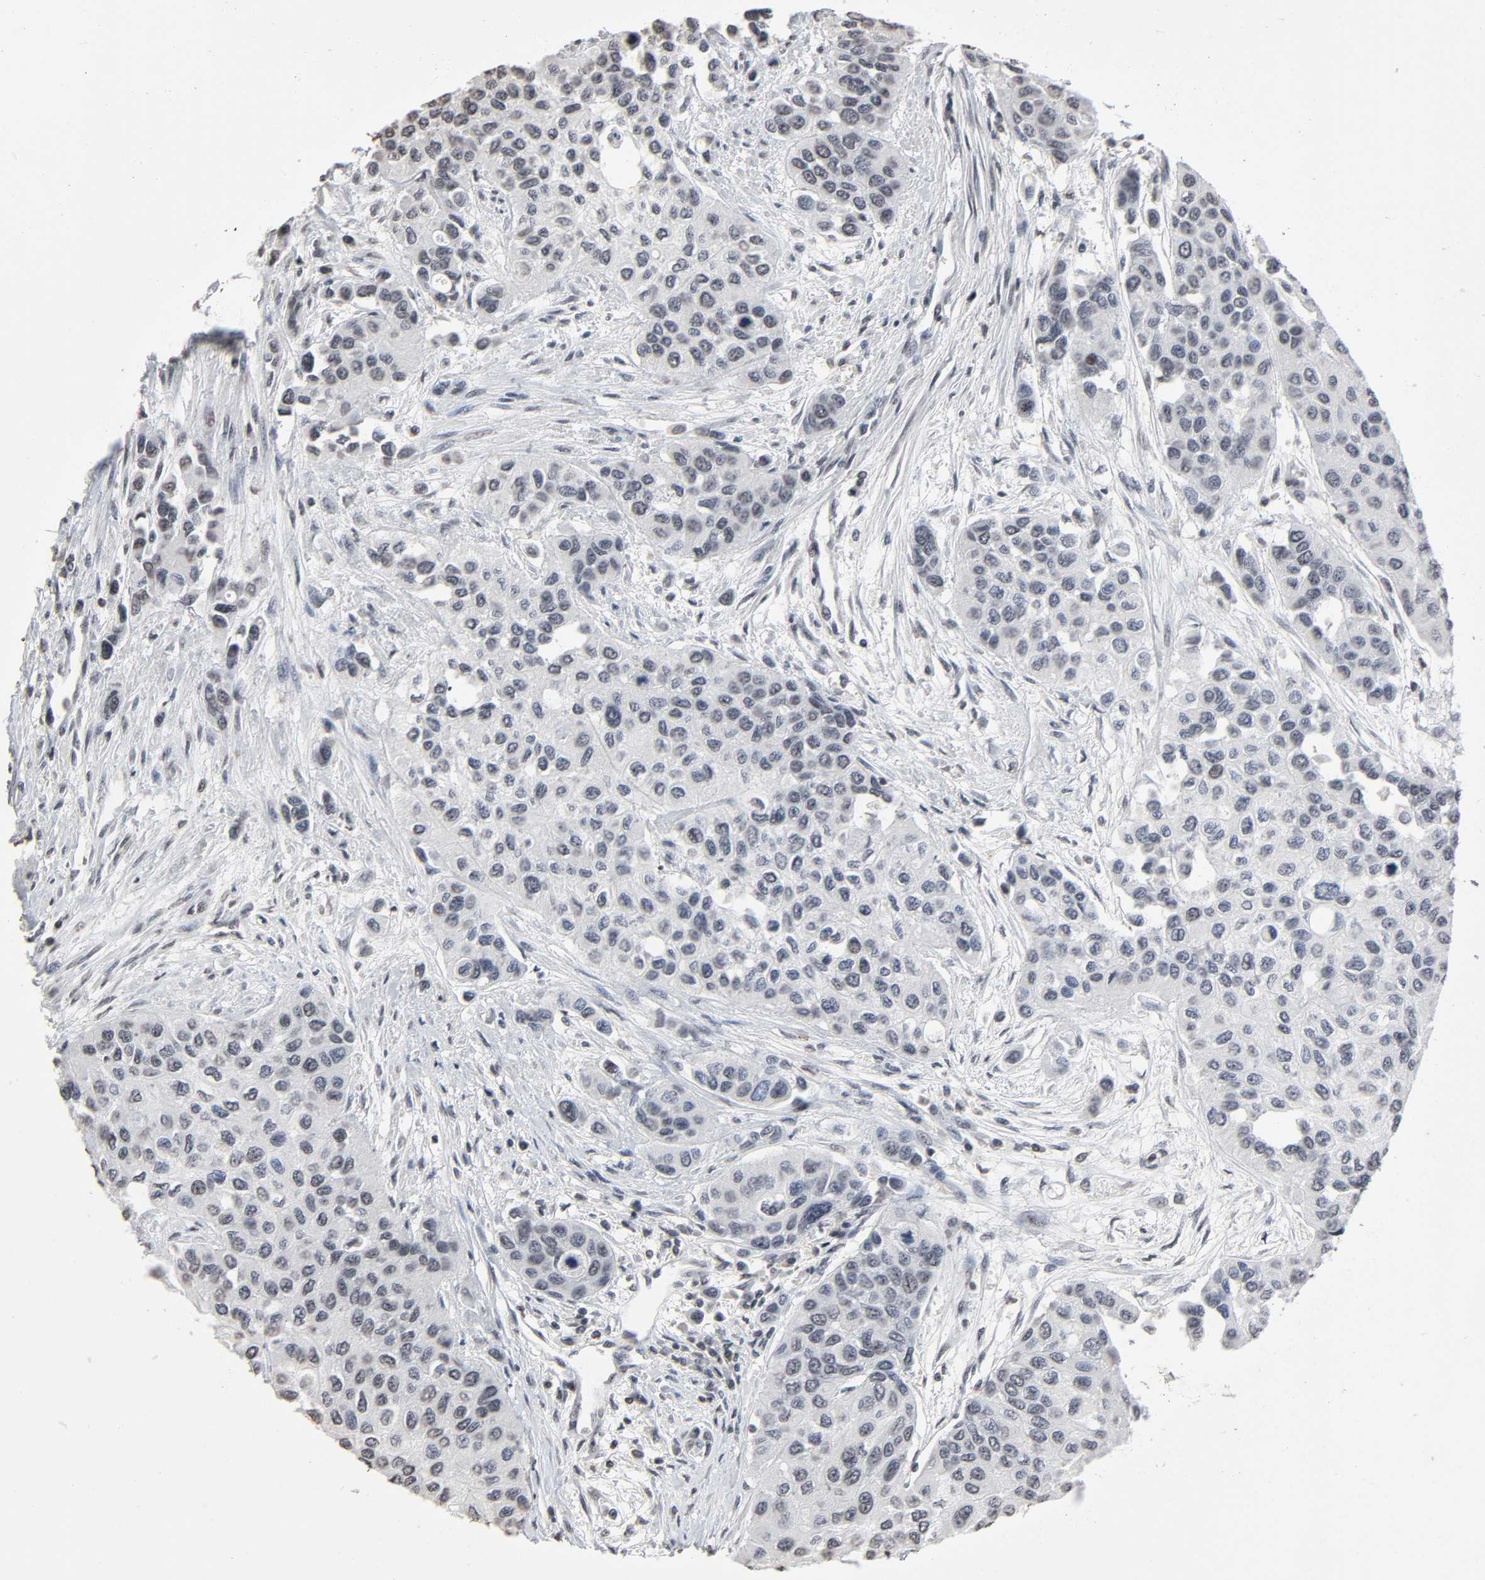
{"staining": {"intensity": "negative", "quantity": "none", "location": "none"}, "tissue": "urothelial cancer", "cell_type": "Tumor cells", "image_type": "cancer", "snomed": [{"axis": "morphology", "description": "Urothelial carcinoma, High grade"}, {"axis": "topography", "description": "Urinary bladder"}], "caption": "Immunohistochemistry (IHC) photomicrograph of human urothelial cancer stained for a protein (brown), which reveals no staining in tumor cells.", "gene": "STK4", "patient": {"sex": "female", "age": 56}}